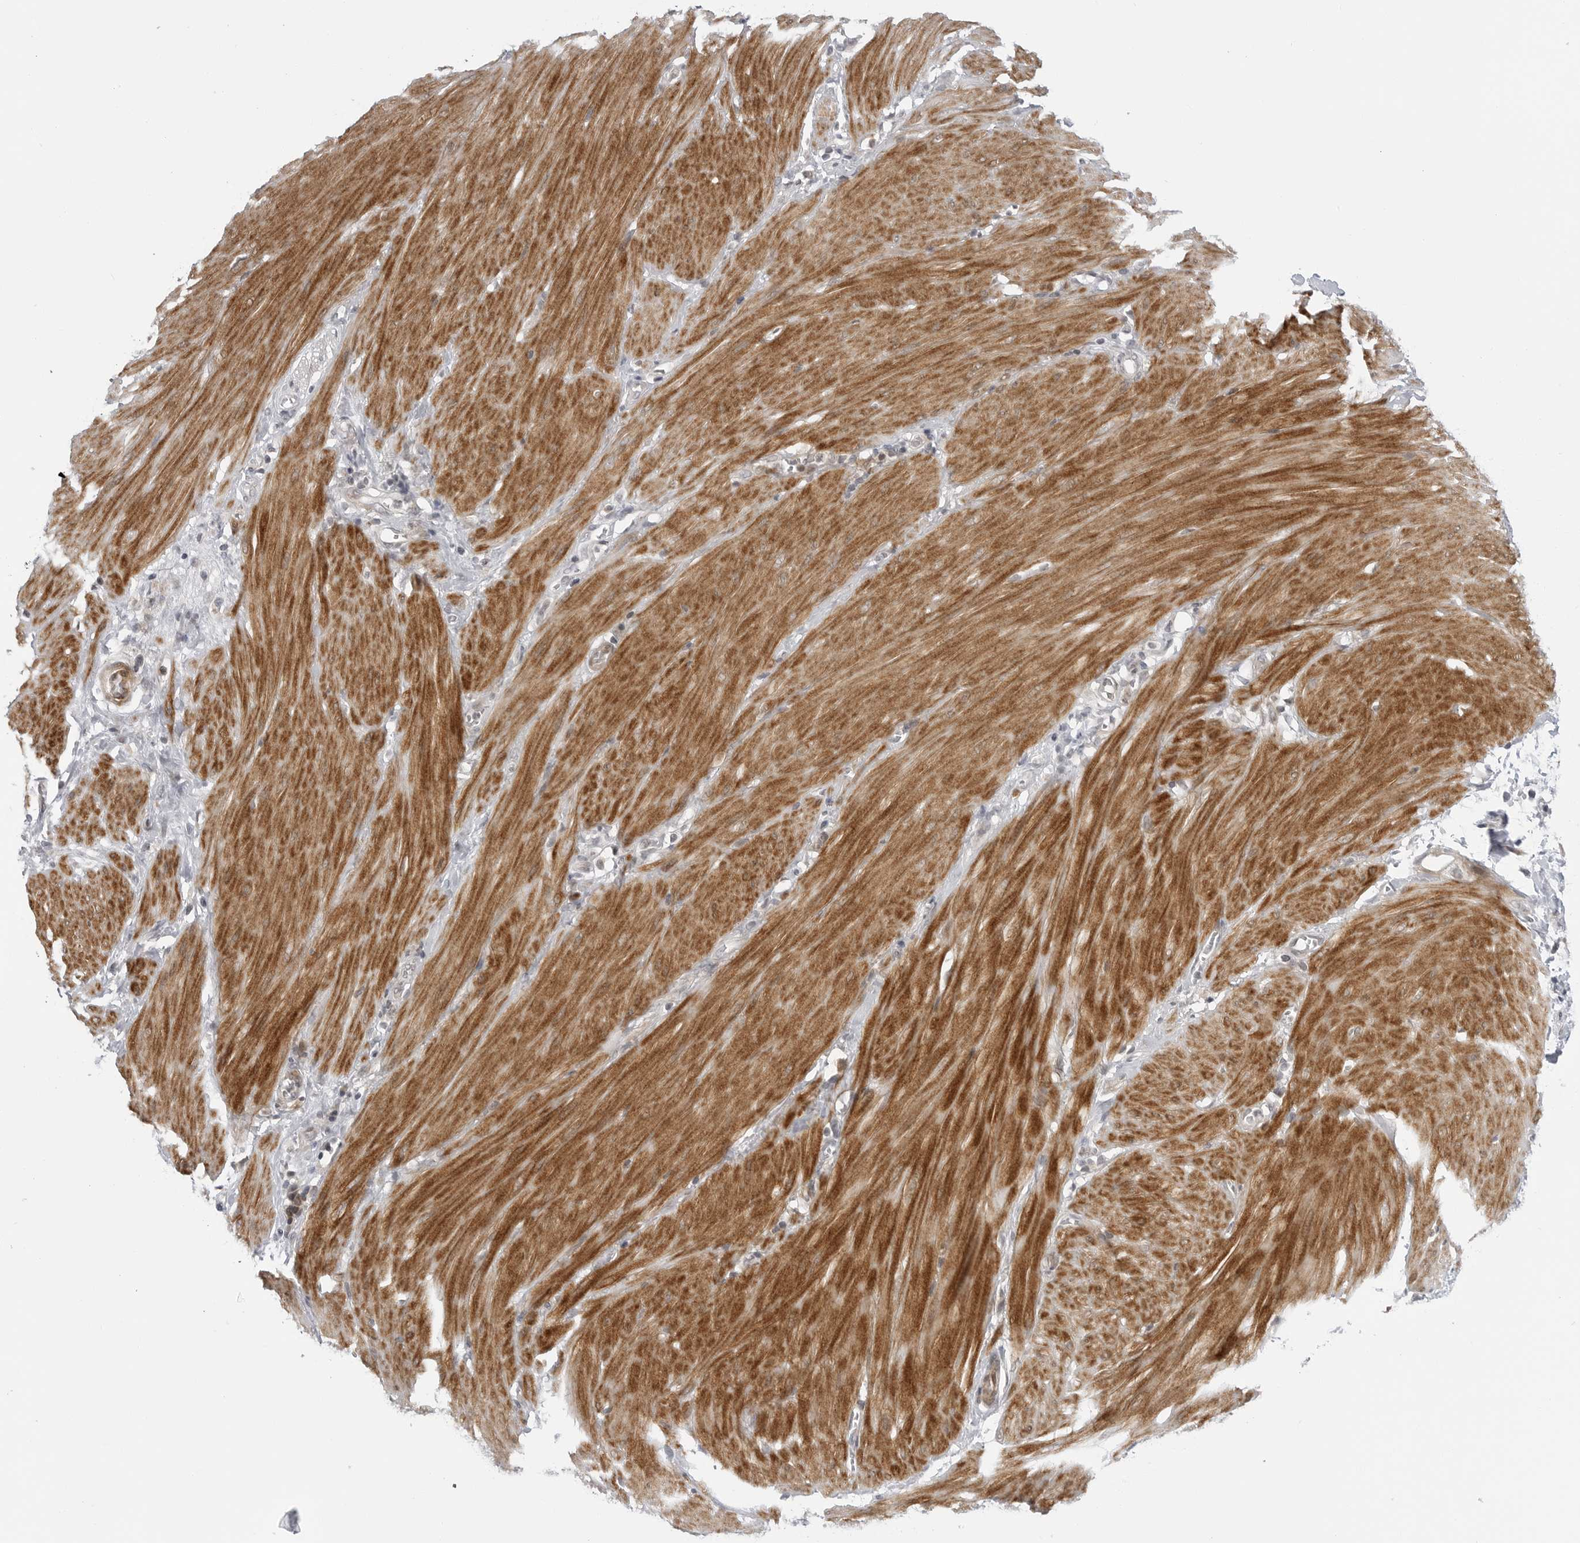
{"staining": {"intensity": "weak", "quantity": "<25%", "location": "cytoplasmic/membranous"}, "tissue": "stomach cancer", "cell_type": "Tumor cells", "image_type": "cancer", "snomed": [{"axis": "morphology", "description": "Adenocarcinoma, NOS"}, {"axis": "topography", "description": "Stomach"}, {"axis": "topography", "description": "Stomach, lower"}], "caption": "Immunohistochemistry (IHC) photomicrograph of stomach cancer (adenocarcinoma) stained for a protein (brown), which demonstrates no expression in tumor cells. Nuclei are stained in blue.", "gene": "ADAMTS5", "patient": {"sex": "female", "age": 48}}